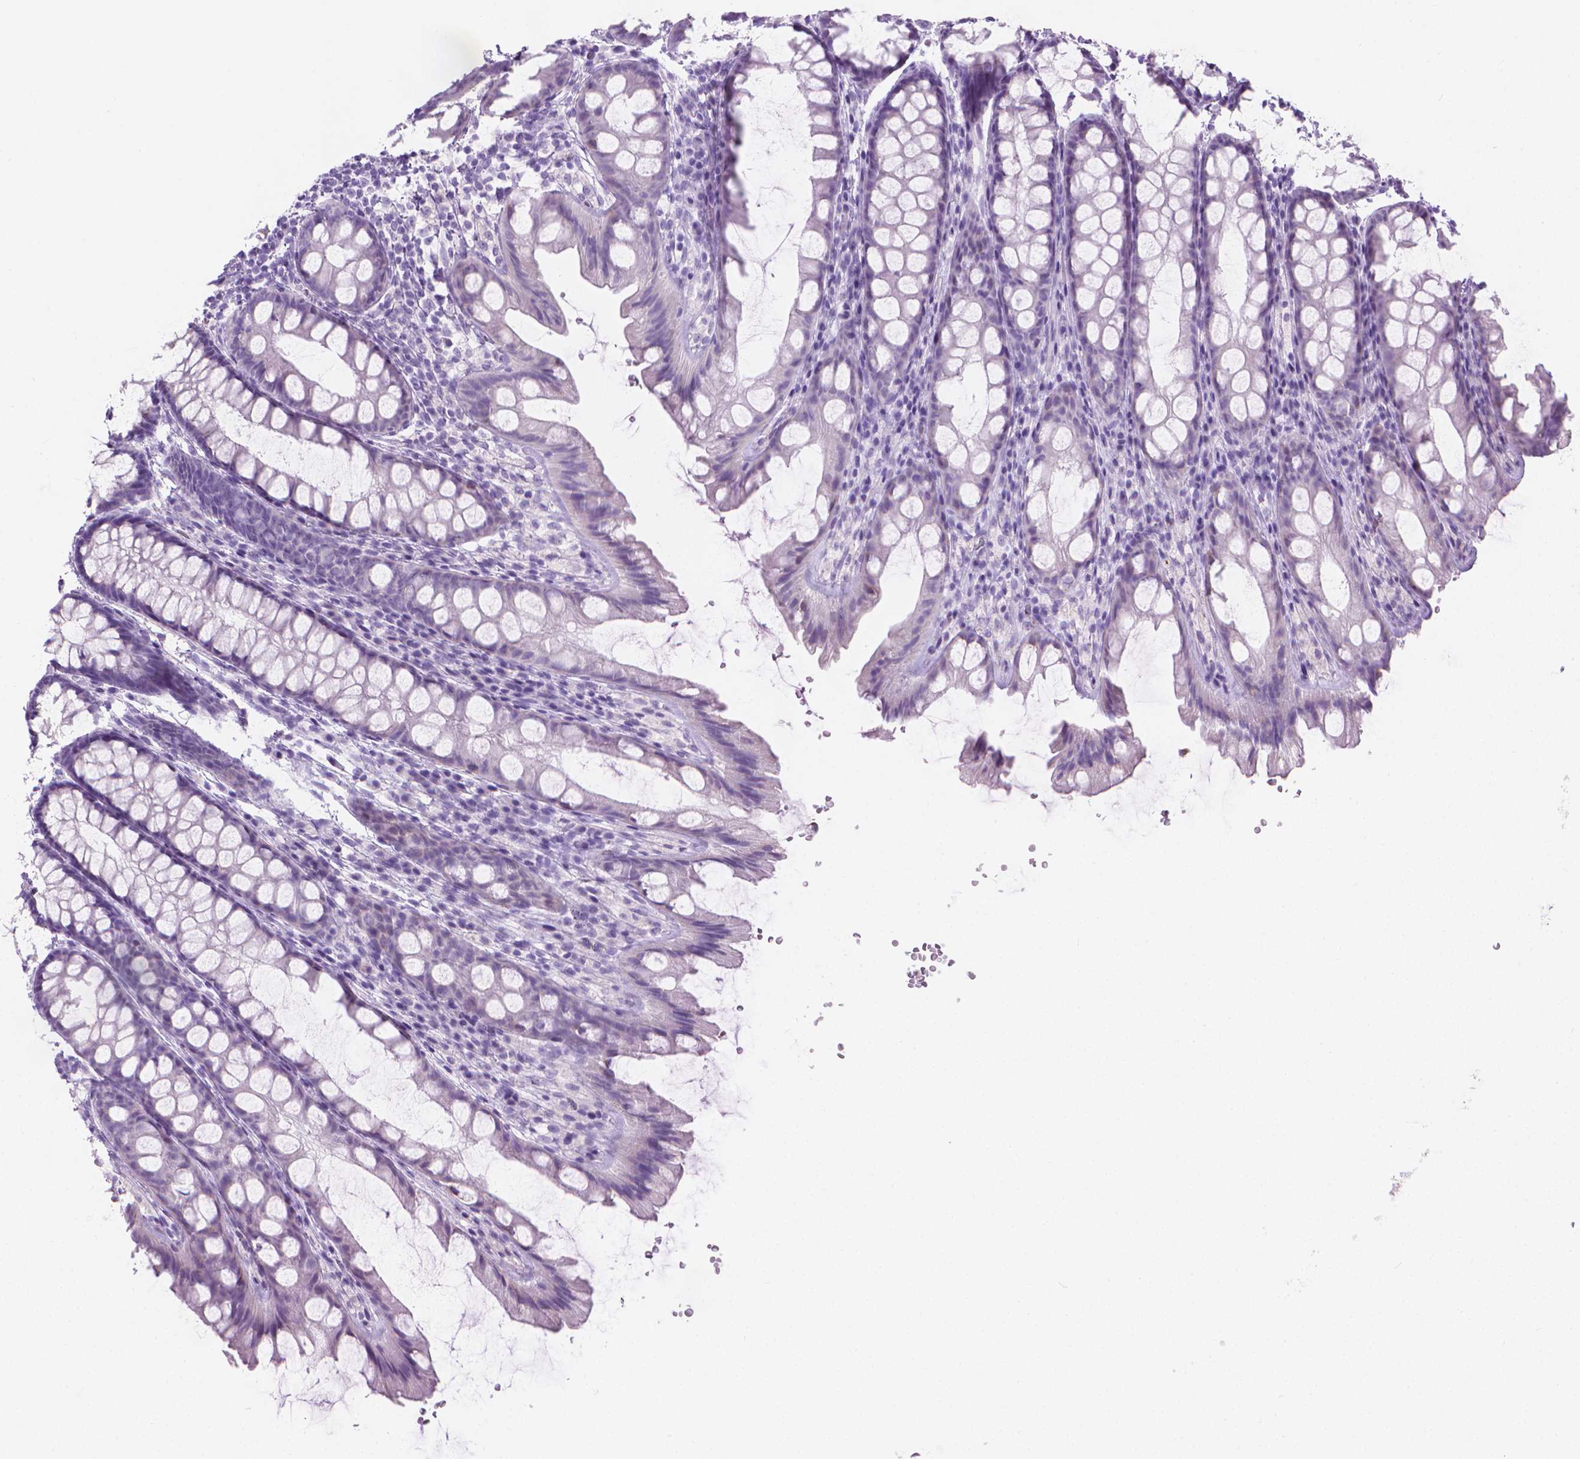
{"staining": {"intensity": "negative", "quantity": "none", "location": "none"}, "tissue": "colon", "cell_type": "Endothelial cells", "image_type": "normal", "snomed": [{"axis": "morphology", "description": "Normal tissue, NOS"}, {"axis": "topography", "description": "Colon"}], "caption": "Protein analysis of normal colon shows no significant staining in endothelial cells. (Brightfield microscopy of DAB immunohistochemistry at high magnification).", "gene": "CFAP52", "patient": {"sex": "male", "age": 47}}